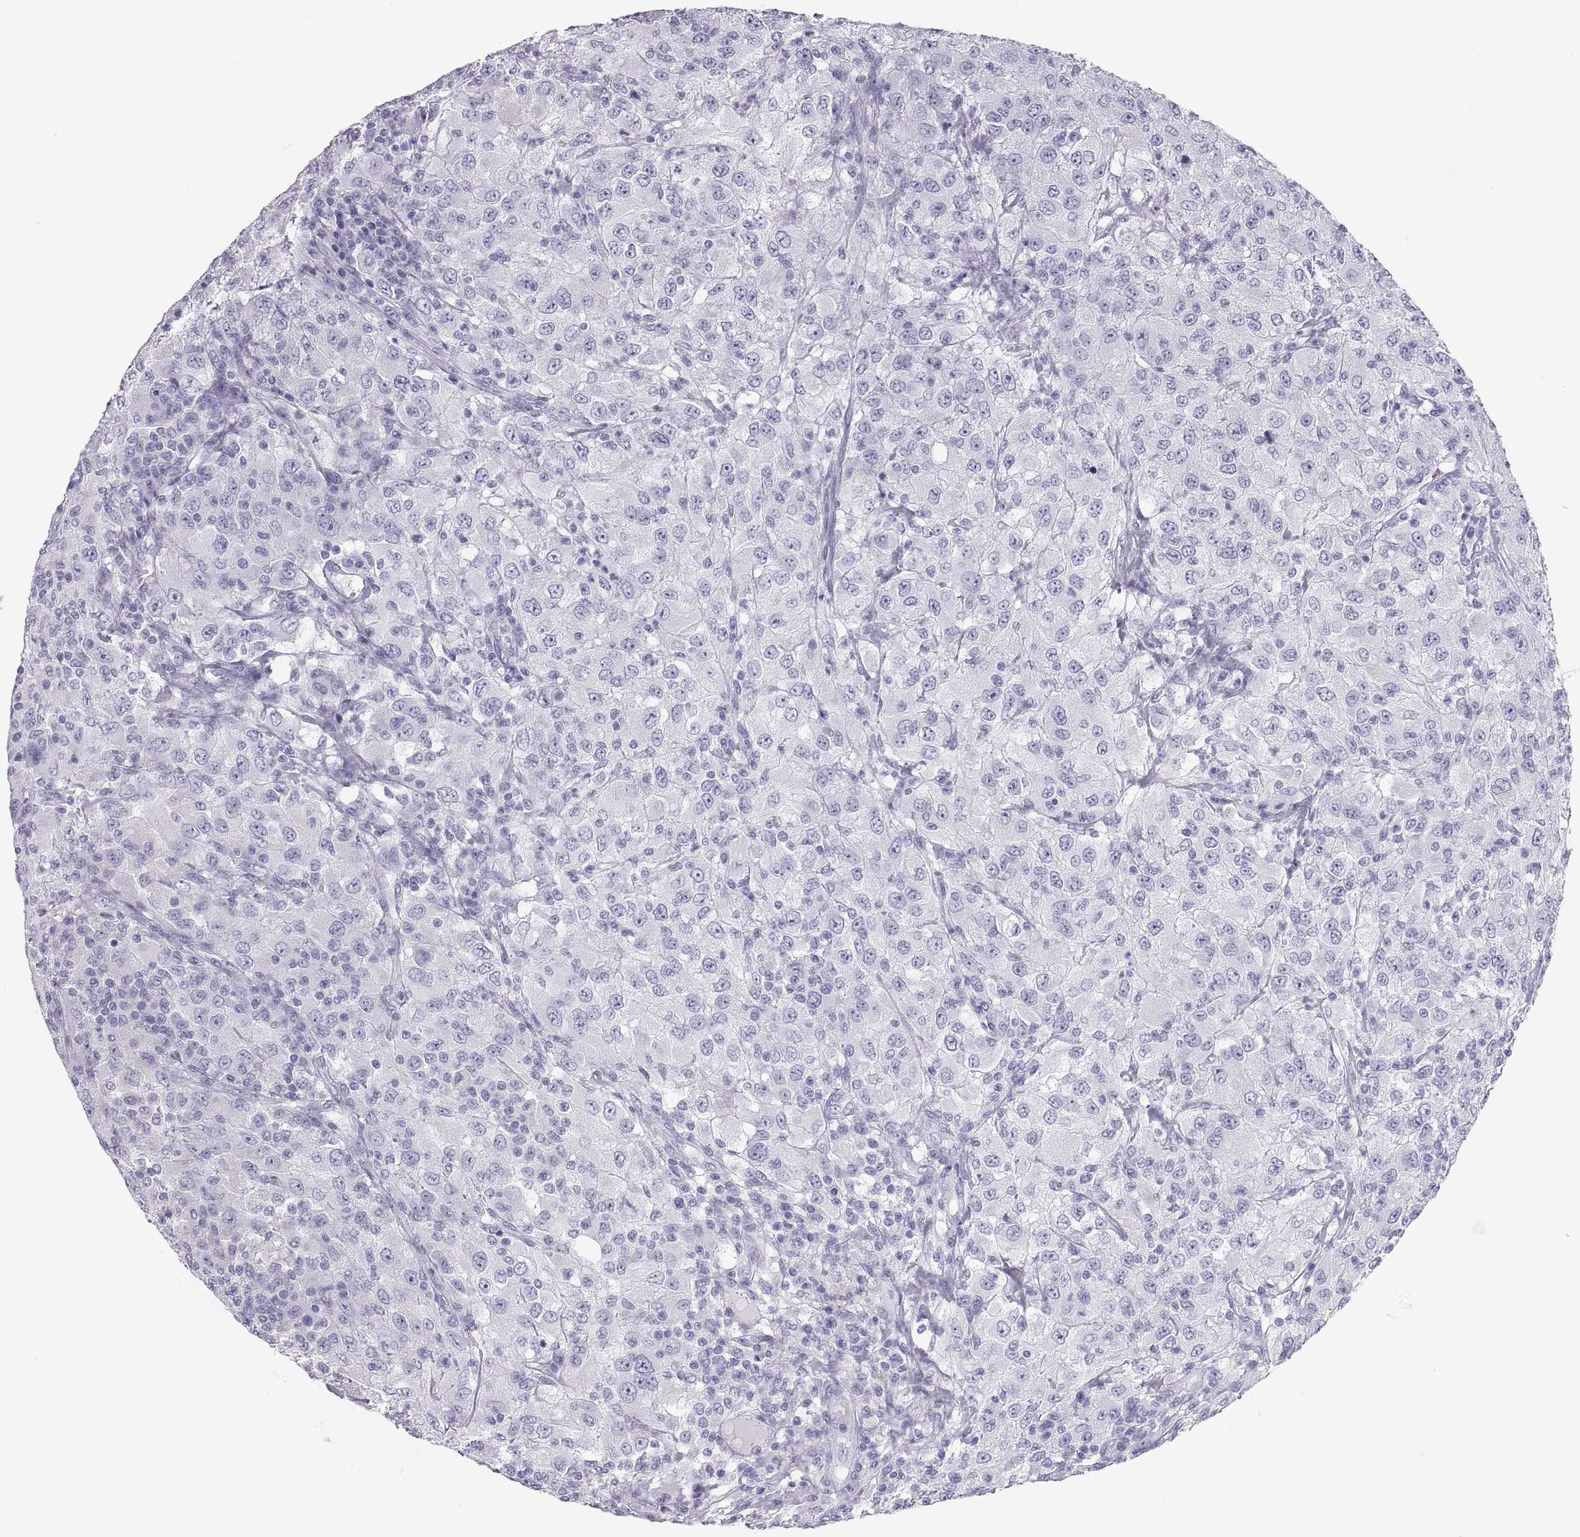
{"staining": {"intensity": "negative", "quantity": "none", "location": "none"}, "tissue": "renal cancer", "cell_type": "Tumor cells", "image_type": "cancer", "snomed": [{"axis": "morphology", "description": "Adenocarcinoma, NOS"}, {"axis": "topography", "description": "Kidney"}], "caption": "The micrograph demonstrates no staining of tumor cells in renal cancer (adenocarcinoma).", "gene": "SEMG1", "patient": {"sex": "female", "age": 67}}